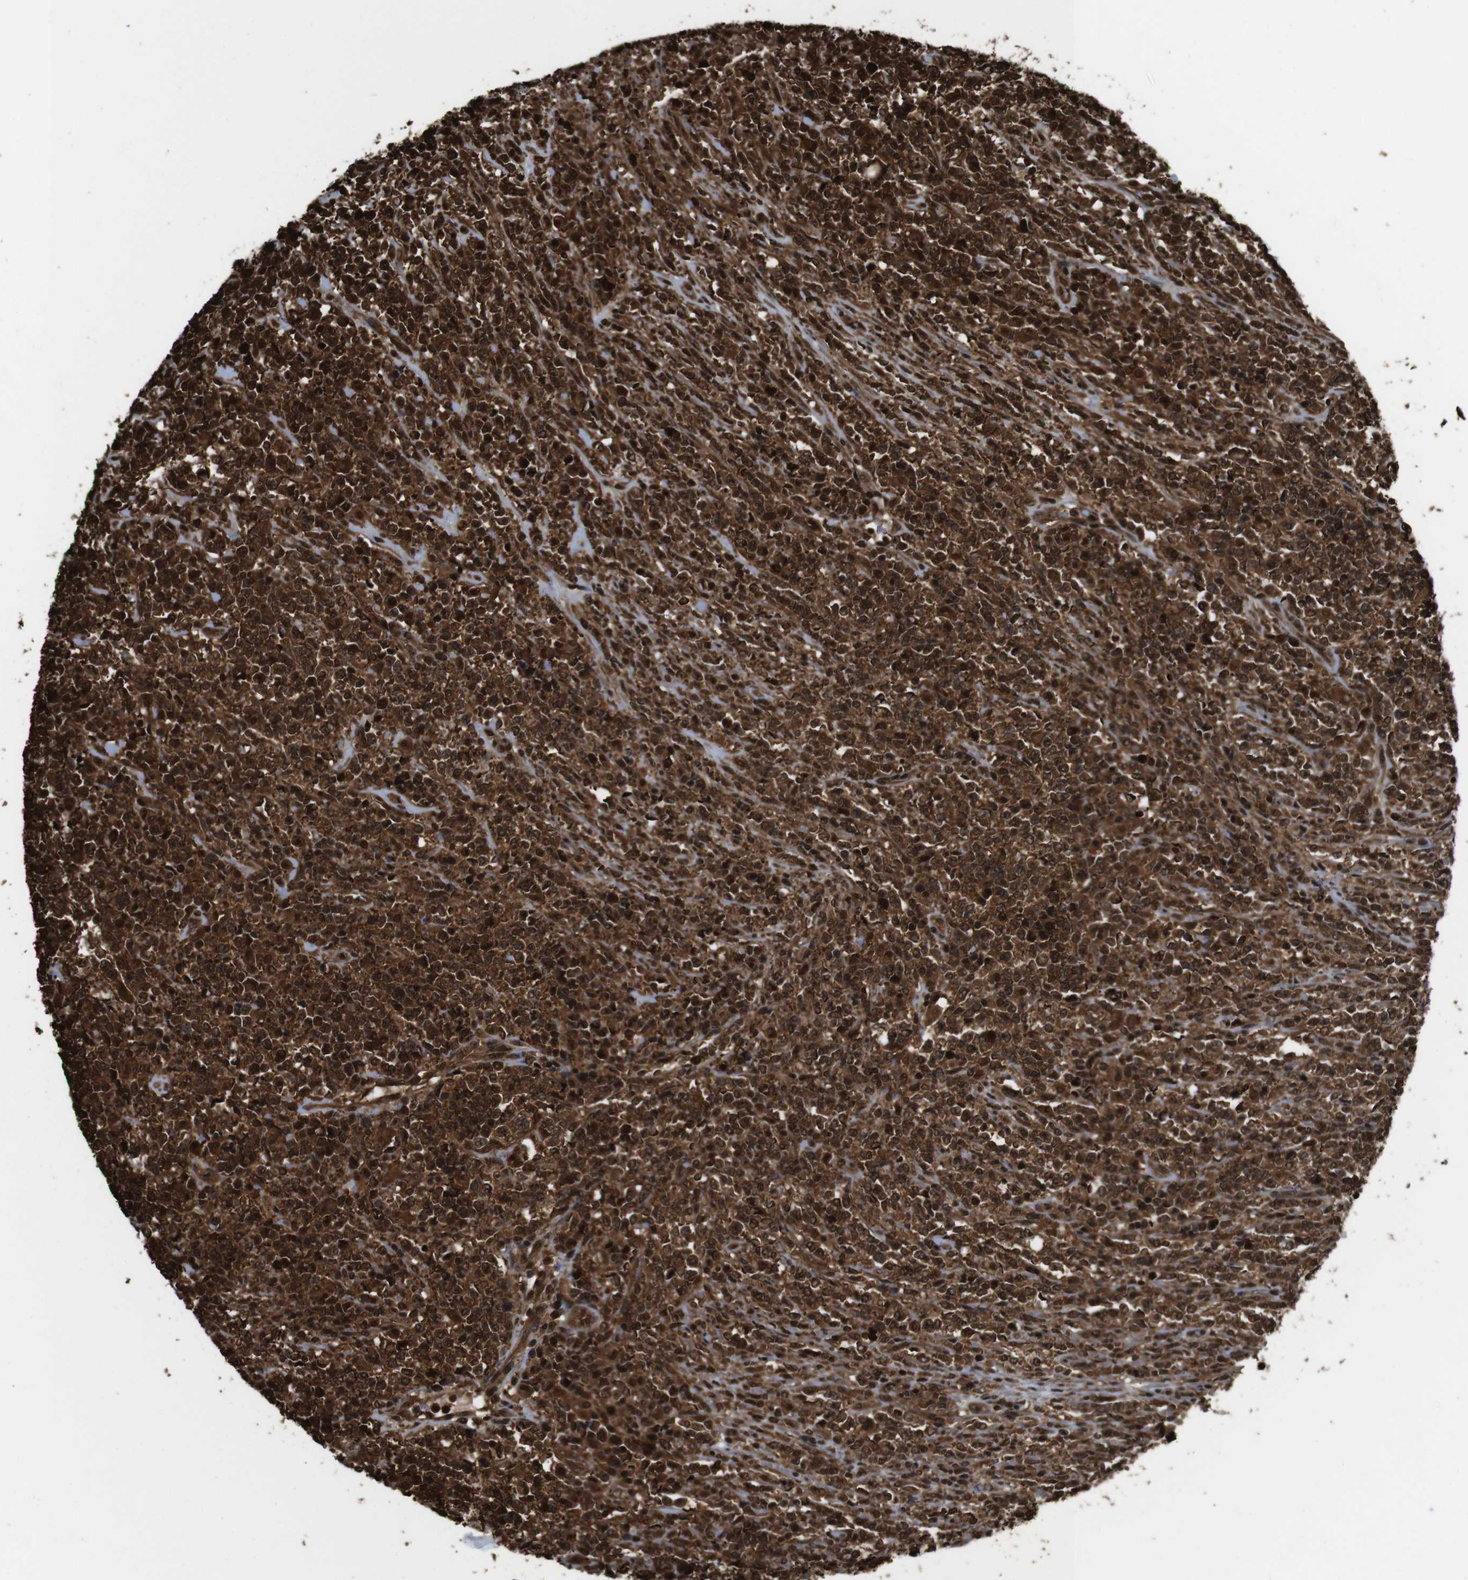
{"staining": {"intensity": "strong", "quantity": ">75%", "location": "cytoplasmic/membranous,nuclear"}, "tissue": "lymphoma", "cell_type": "Tumor cells", "image_type": "cancer", "snomed": [{"axis": "morphology", "description": "Malignant lymphoma, non-Hodgkin's type, High grade"}, {"axis": "topography", "description": "Soft tissue"}], "caption": "This histopathology image exhibits immunohistochemistry staining of human malignant lymphoma, non-Hodgkin's type (high-grade), with high strong cytoplasmic/membranous and nuclear staining in about >75% of tumor cells.", "gene": "VCP", "patient": {"sex": "male", "age": 18}}